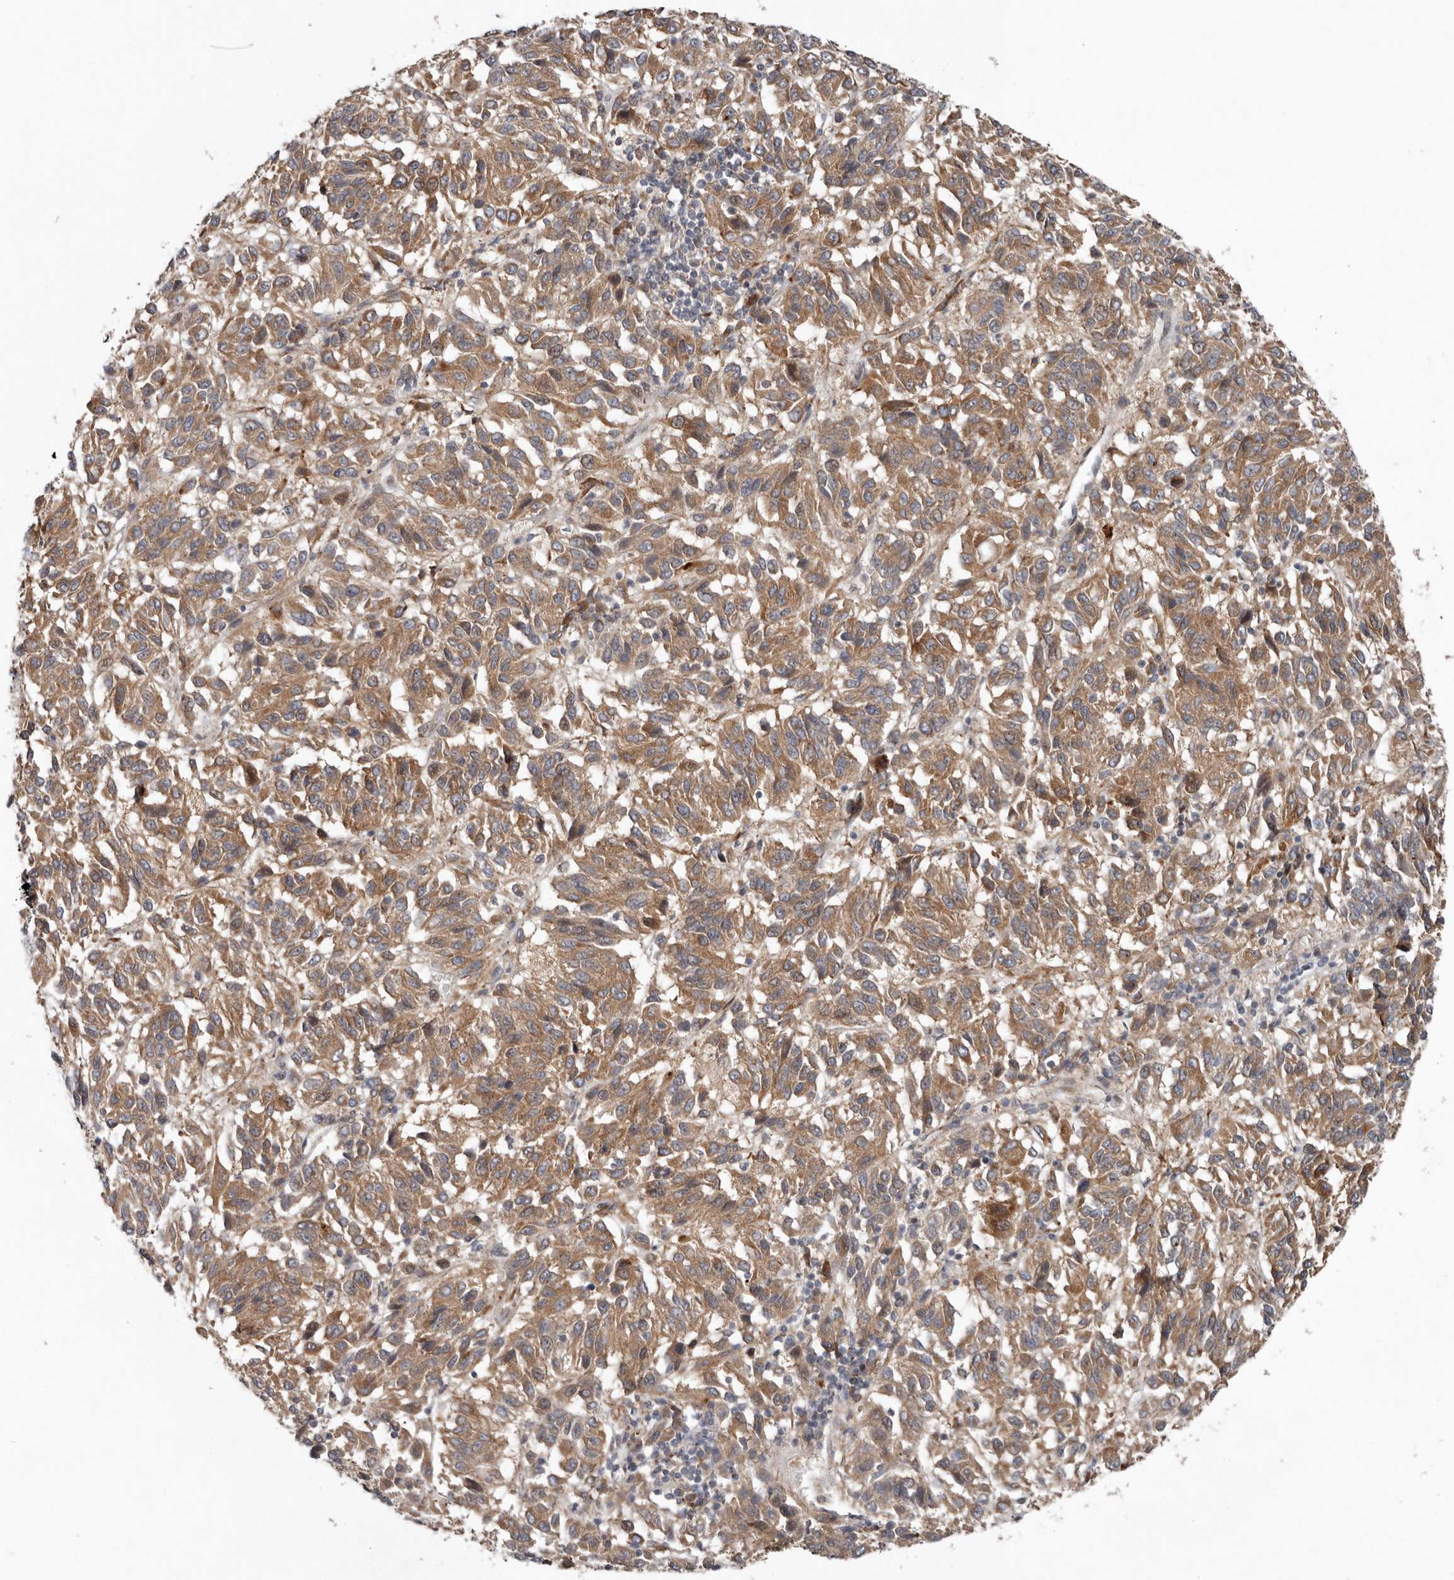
{"staining": {"intensity": "moderate", "quantity": ">75%", "location": "cytoplasmic/membranous"}, "tissue": "melanoma", "cell_type": "Tumor cells", "image_type": "cancer", "snomed": [{"axis": "morphology", "description": "Malignant melanoma, Metastatic site"}, {"axis": "topography", "description": "Lung"}], "caption": "Malignant melanoma (metastatic site) stained for a protein shows moderate cytoplasmic/membranous positivity in tumor cells.", "gene": "CHML", "patient": {"sex": "male", "age": 64}}